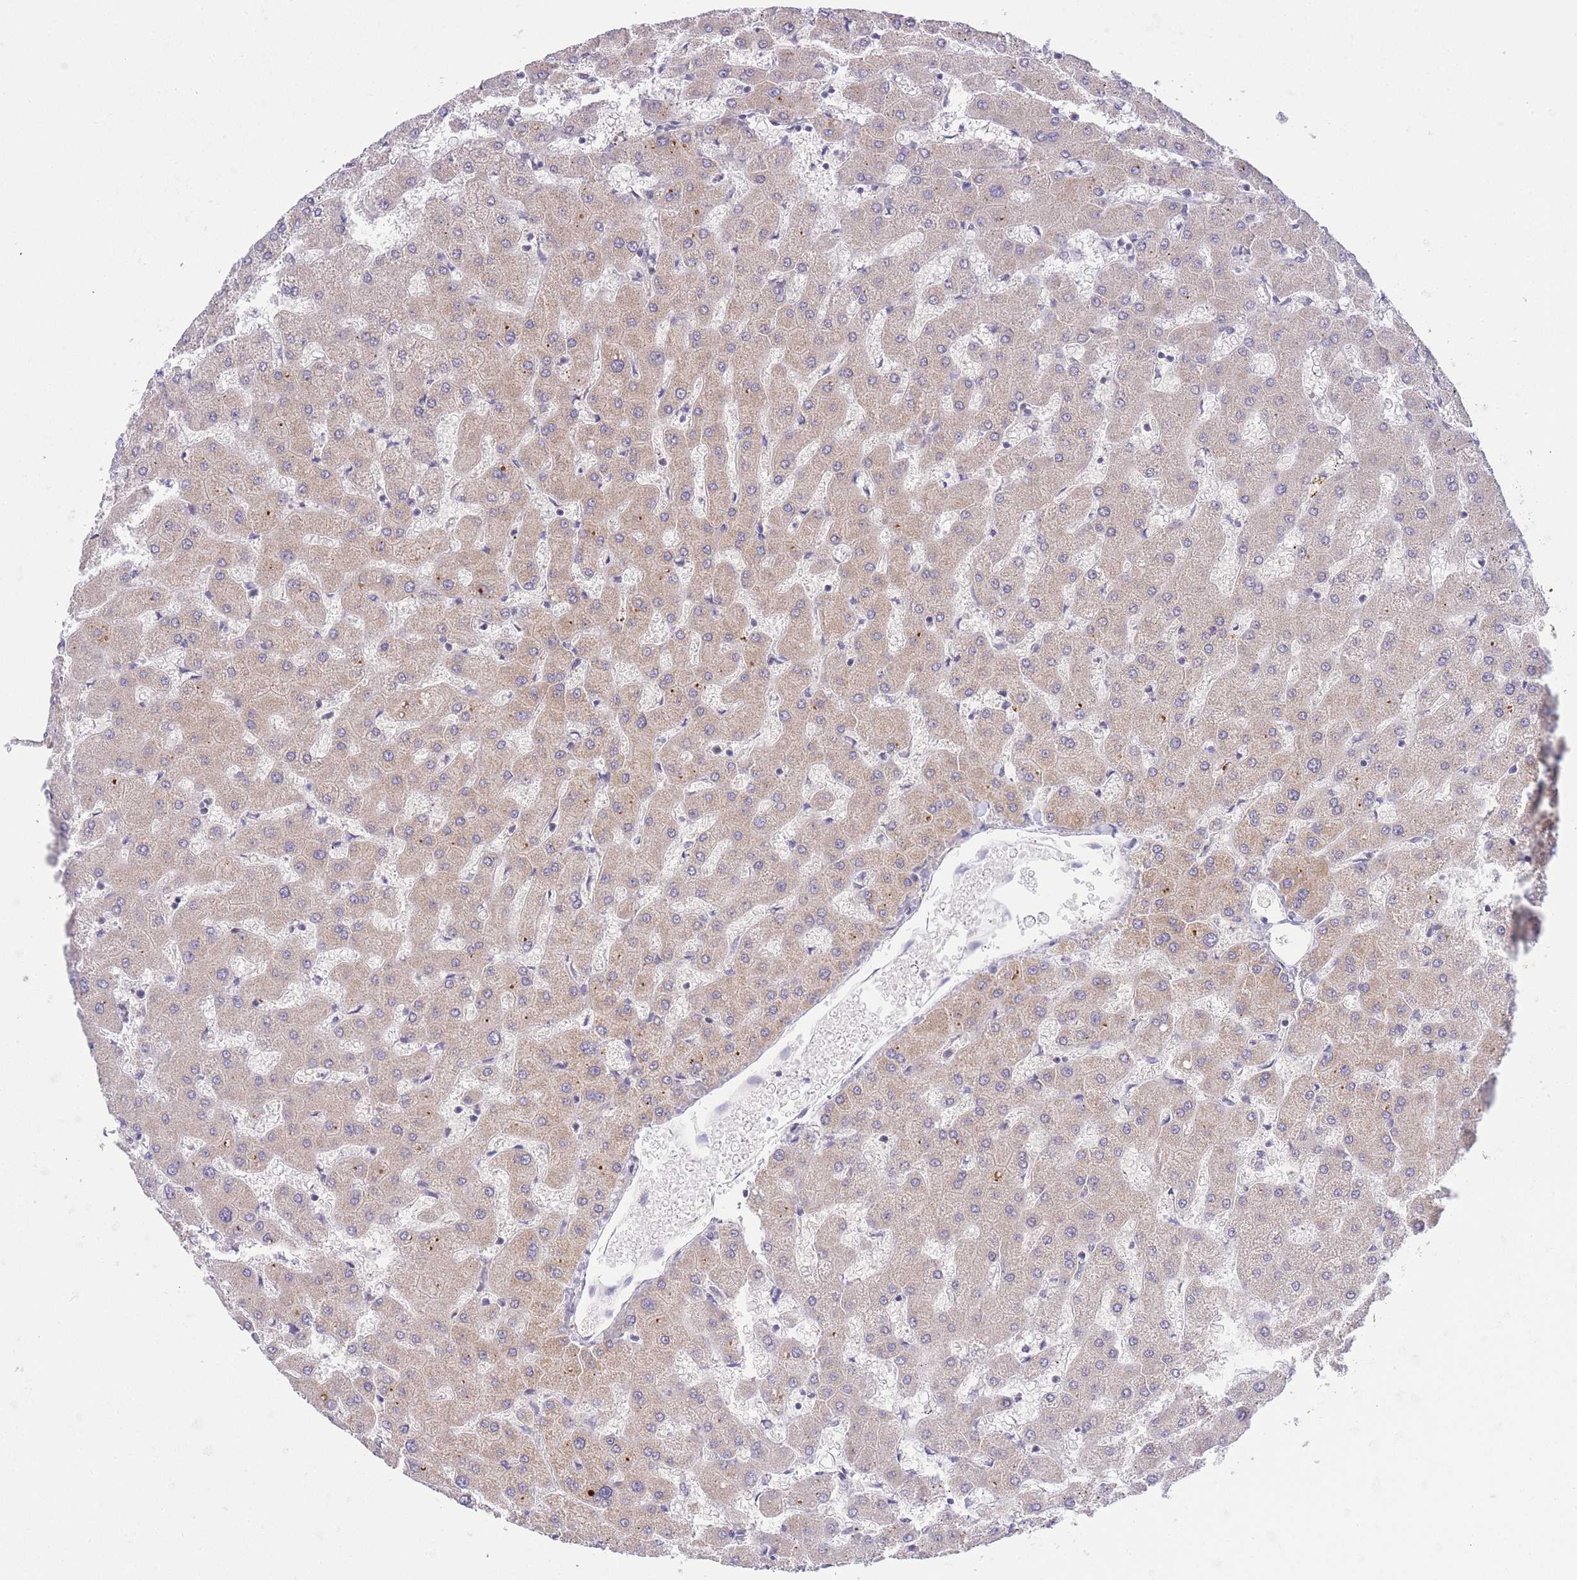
{"staining": {"intensity": "negative", "quantity": "none", "location": "none"}, "tissue": "liver", "cell_type": "Cholangiocytes", "image_type": "normal", "snomed": [{"axis": "morphology", "description": "Normal tissue, NOS"}, {"axis": "topography", "description": "Liver"}], "caption": "Immunohistochemistry (IHC) micrograph of unremarkable liver: human liver stained with DAB (3,3'-diaminobenzidine) reveals no significant protein expression in cholangiocytes.", "gene": "CDC25B", "patient": {"sex": "female", "age": 63}}